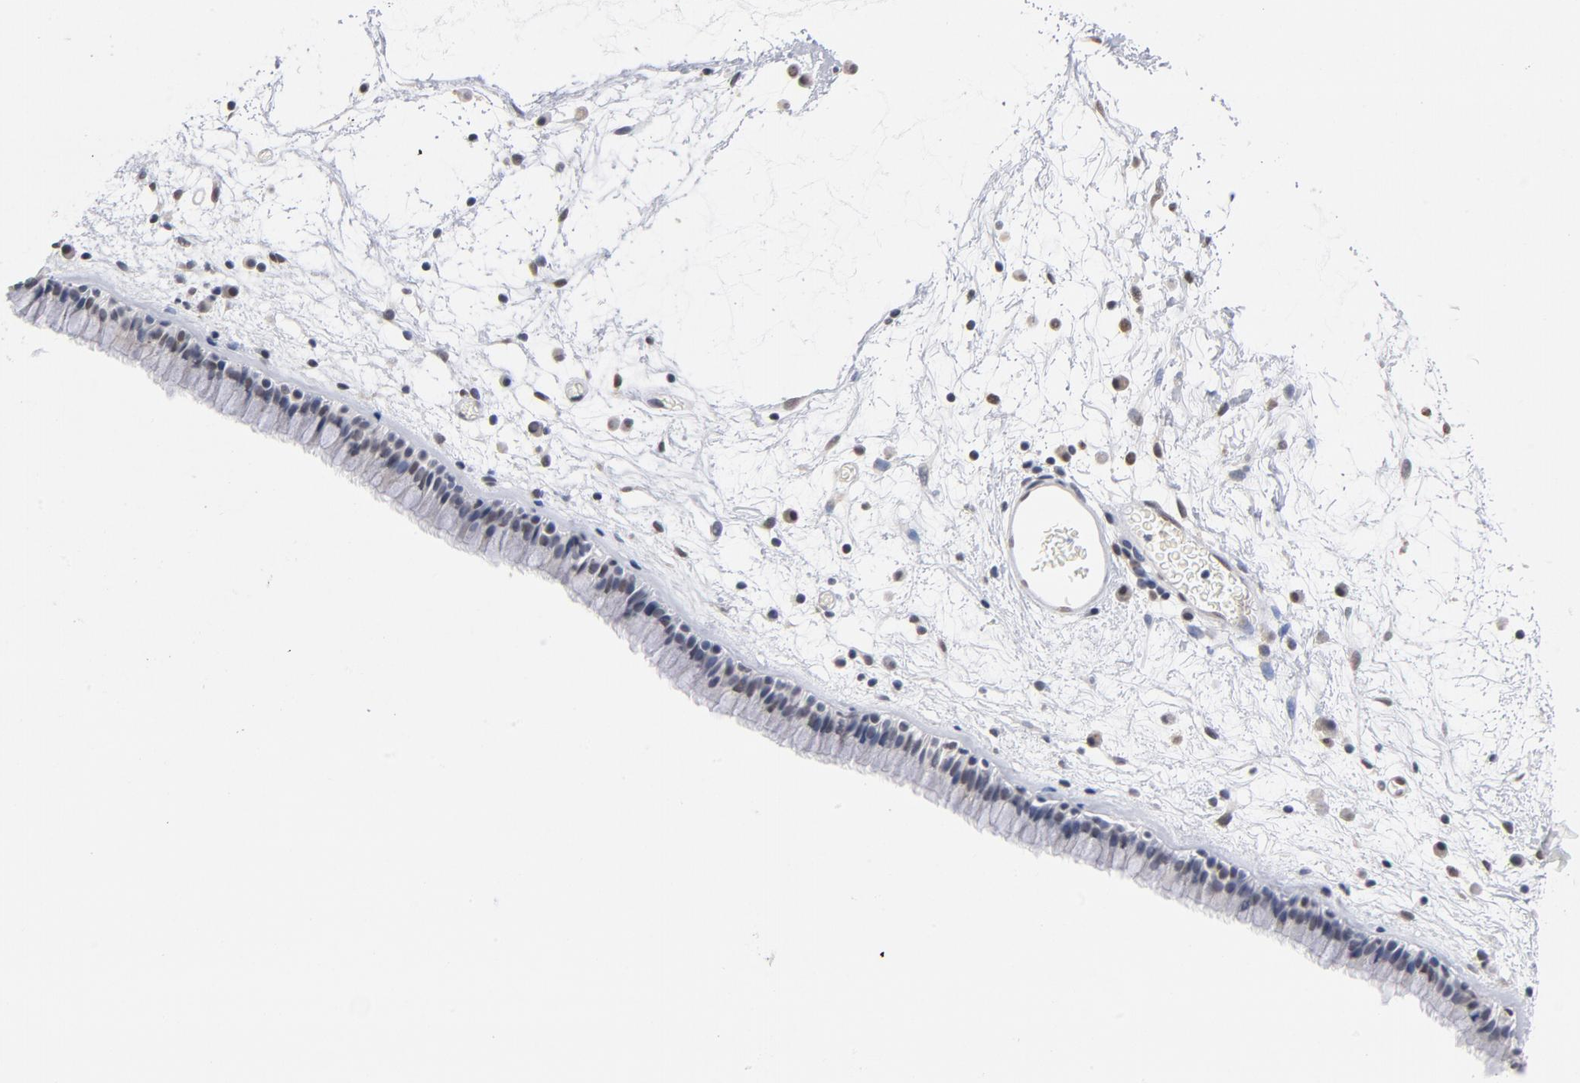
{"staining": {"intensity": "weak", "quantity": "<25%", "location": "nuclear"}, "tissue": "nasopharynx", "cell_type": "Respiratory epithelial cells", "image_type": "normal", "snomed": [{"axis": "morphology", "description": "Normal tissue, NOS"}, {"axis": "morphology", "description": "Inflammation, NOS"}, {"axis": "topography", "description": "Nasopharynx"}], "caption": "A high-resolution image shows immunohistochemistry (IHC) staining of benign nasopharynx, which shows no significant expression in respiratory epithelial cells. (DAB immunohistochemistry (IHC) with hematoxylin counter stain).", "gene": "RBM3", "patient": {"sex": "male", "age": 48}}